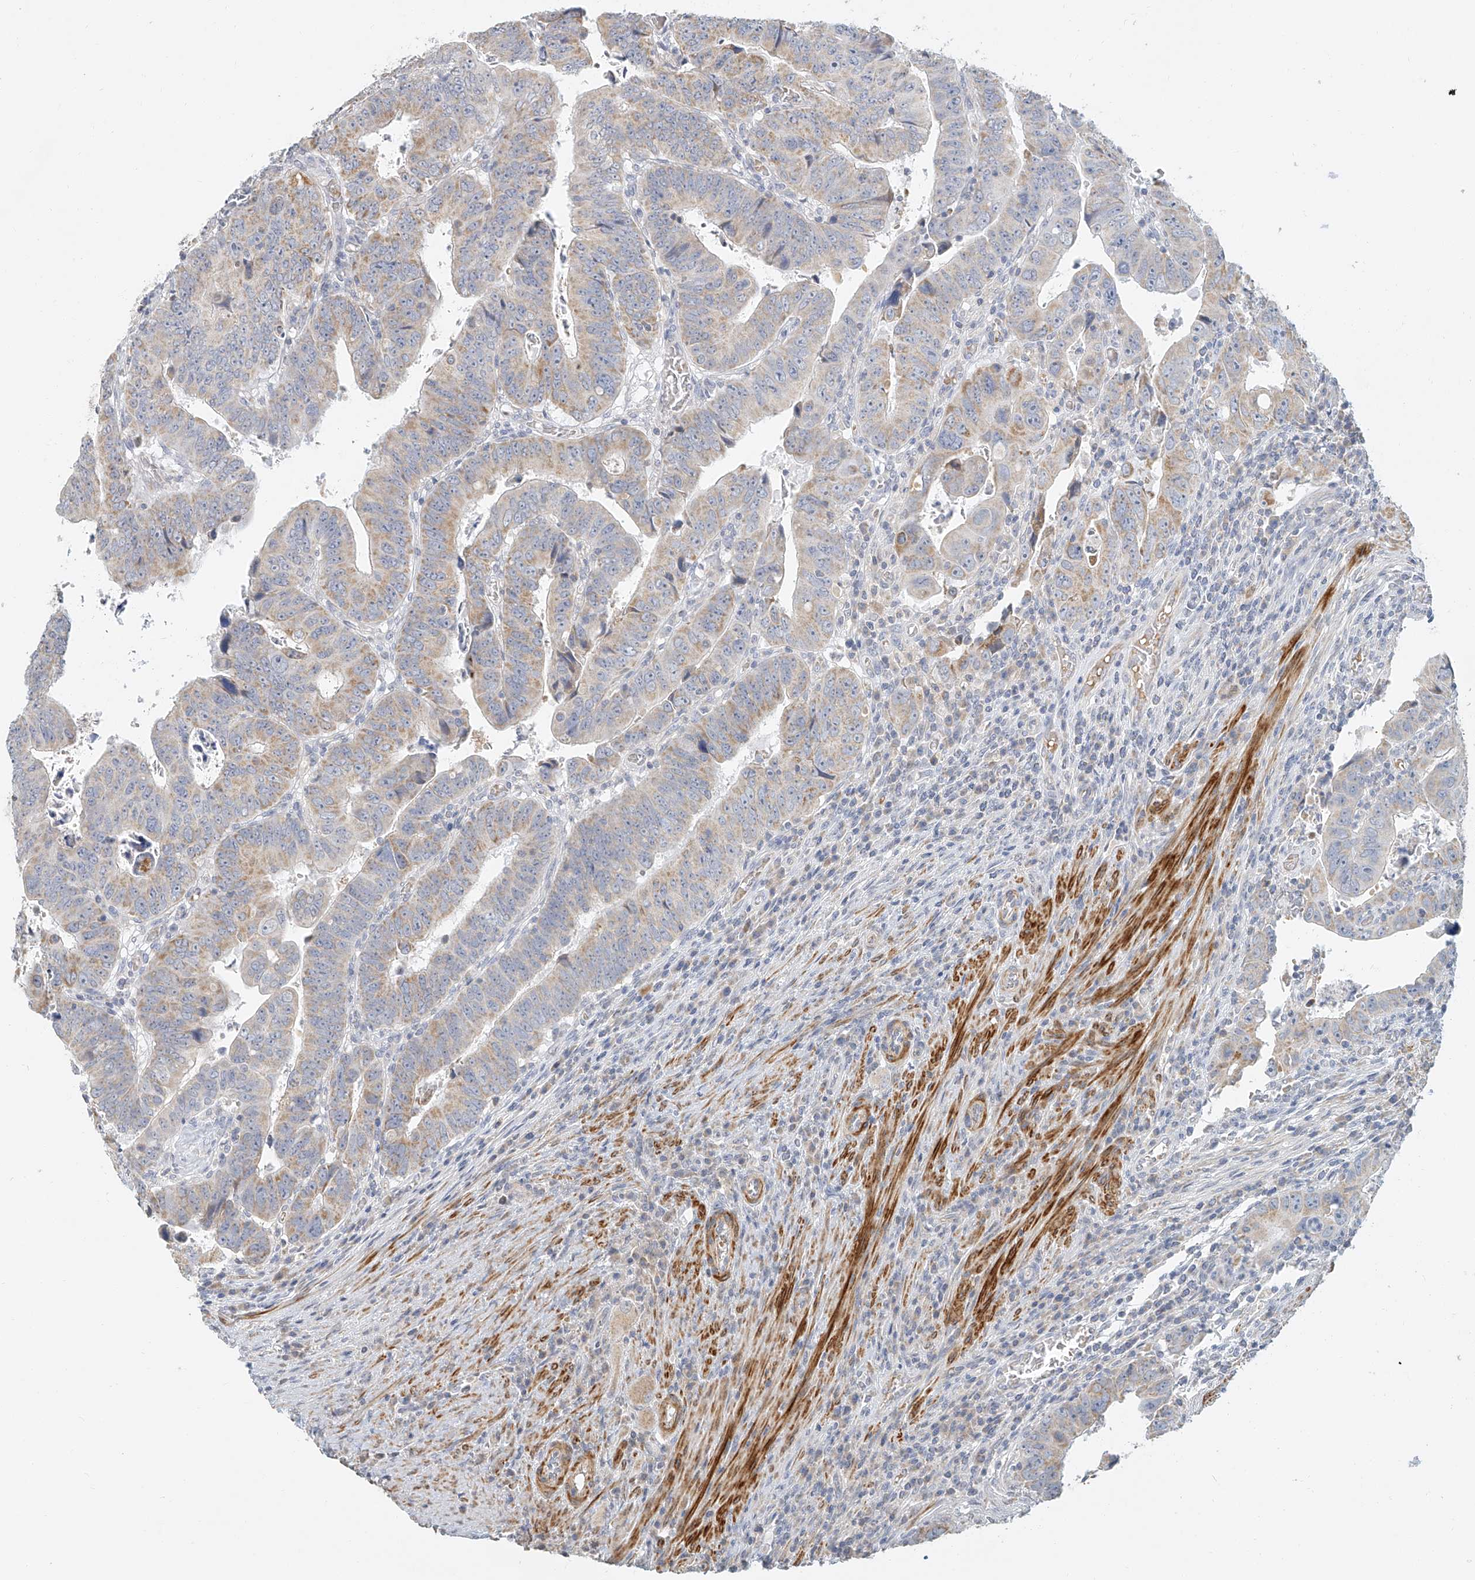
{"staining": {"intensity": "weak", "quantity": "25%-75%", "location": "cytoplasmic/membranous"}, "tissue": "colorectal cancer", "cell_type": "Tumor cells", "image_type": "cancer", "snomed": [{"axis": "morphology", "description": "Normal tissue, NOS"}, {"axis": "morphology", "description": "Adenocarcinoma, NOS"}, {"axis": "topography", "description": "Rectum"}], "caption": "Immunohistochemical staining of colorectal cancer (adenocarcinoma) exhibits low levels of weak cytoplasmic/membranous positivity in approximately 25%-75% of tumor cells. Immunohistochemistry (ihc) stains the protein in brown and the nuclei are stained blue.", "gene": "CXorf58", "patient": {"sex": "female", "age": 65}}